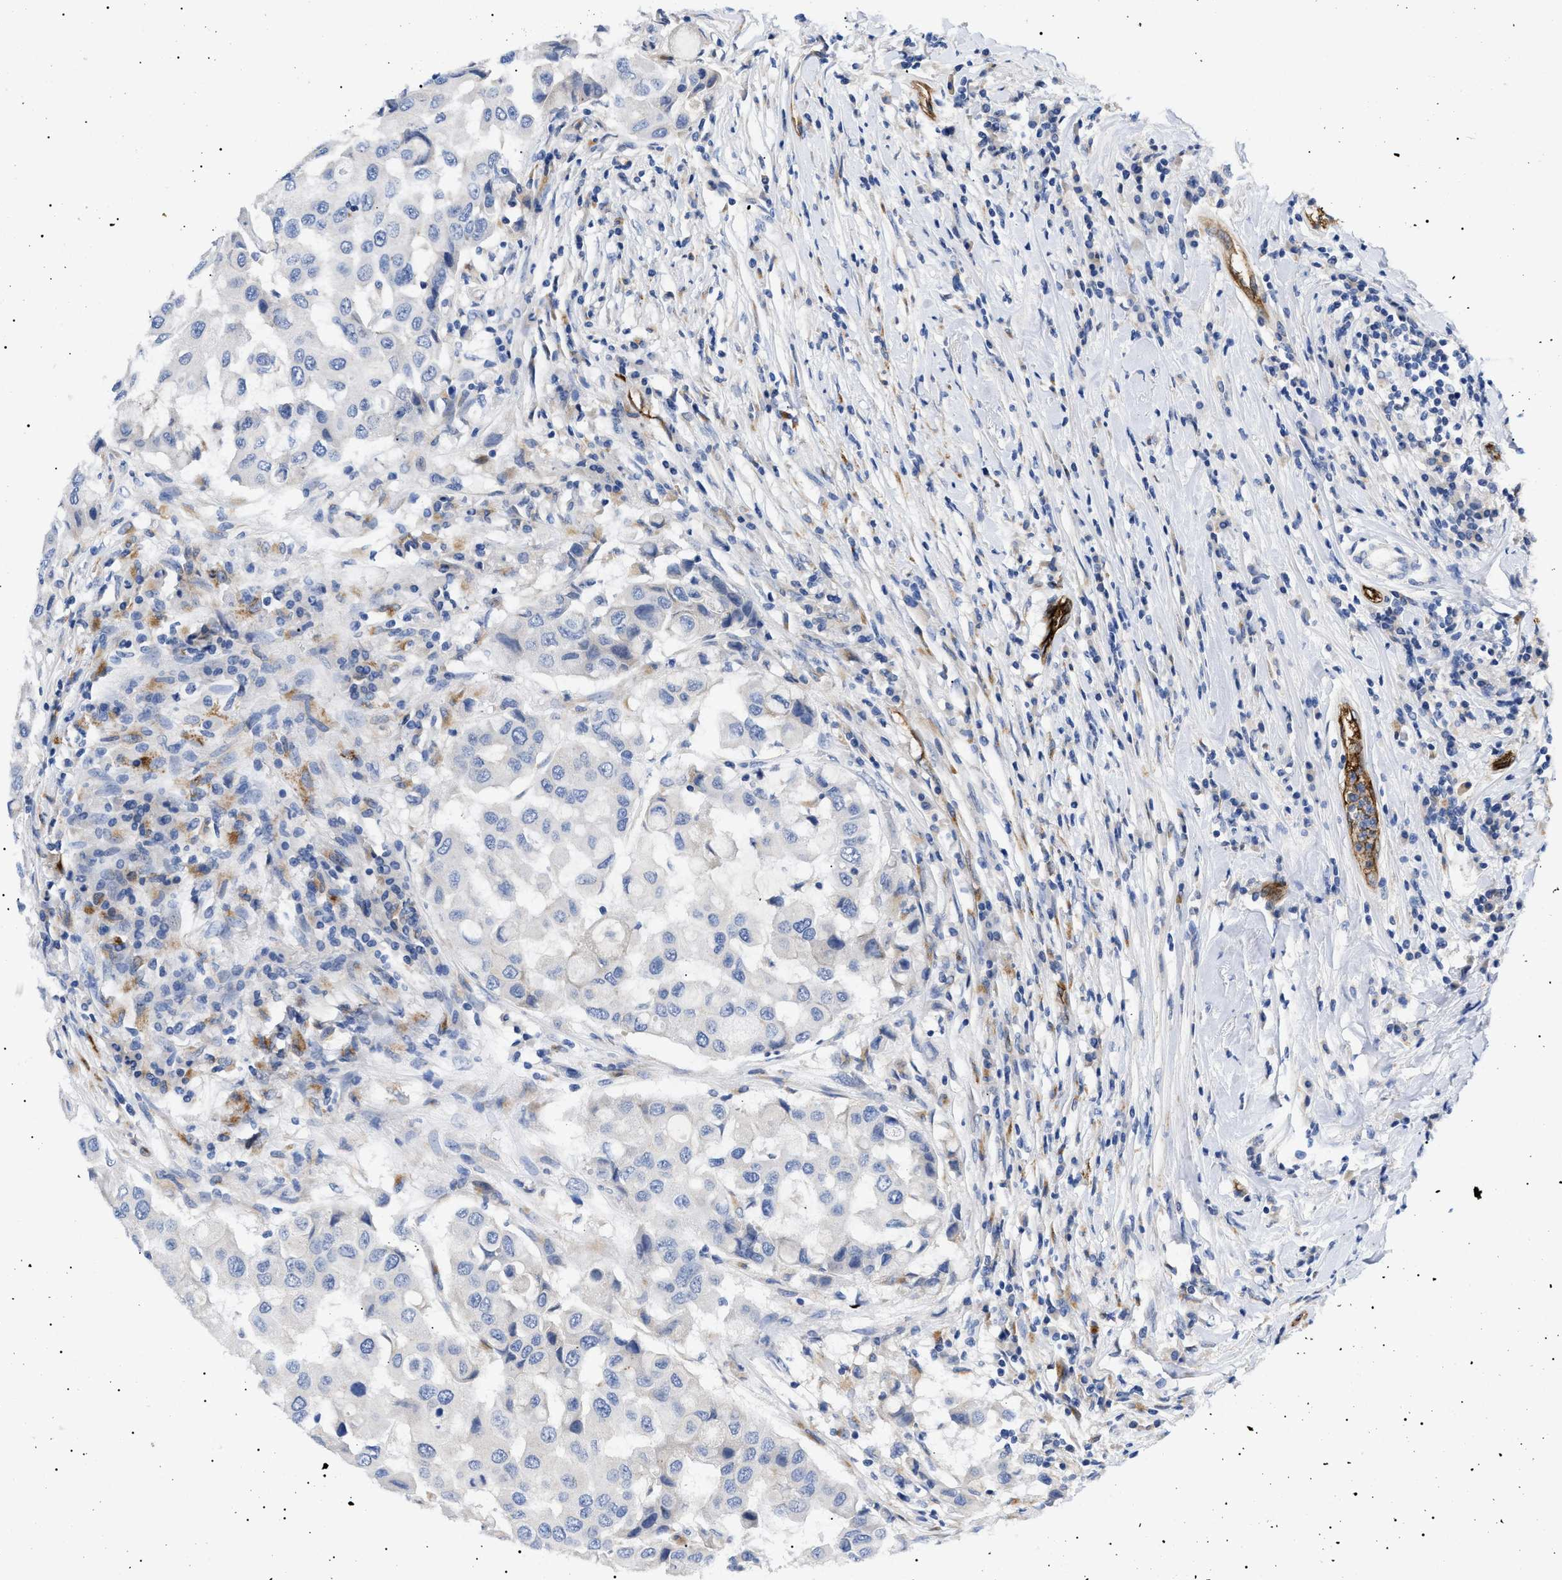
{"staining": {"intensity": "negative", "quantity": "none", "location": "none"}, "tissue": "breast cancer", "cell_type": "Tumor cells", "image_type": "cancer", "snomed": [{"axis": "morphology", "description": "Duct carcinoma"}, {"axis": "topography", "description": "Breast"}], "caption": "Breast cancer was stained to show a protein in brown. There is no significant staining in tumor cells. (DAB IHC, high magnification).", "gene": "ACKR1", "patient": {"sex": "female", "age": 27}}